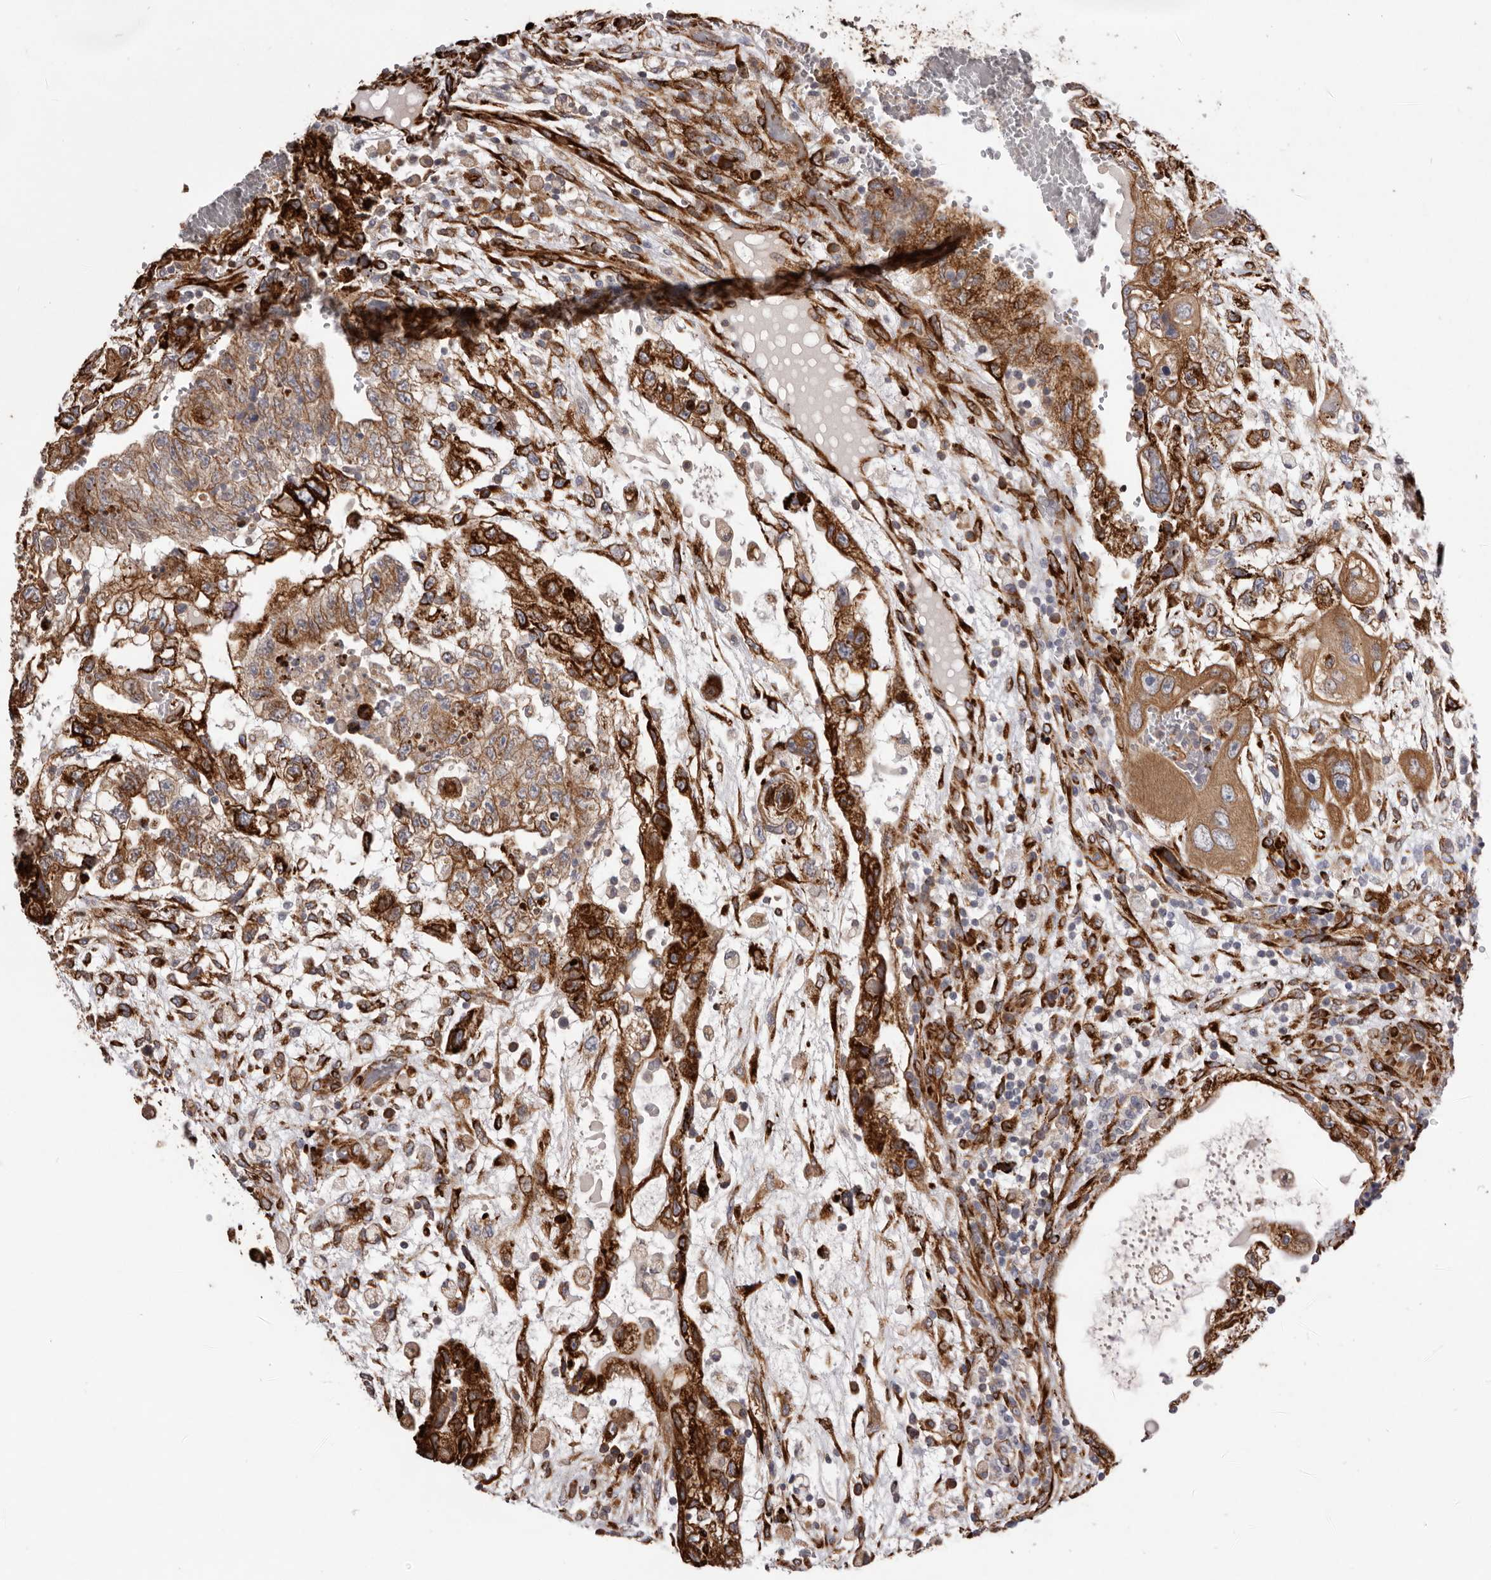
{"staining": {"intensity": "strong", "quantity": ">75%", "location": "cytoplasmic/membranous"}, "tissue": "testis cancer", "cell_type": "Tumor cells", "image_type": "cancer", "snomed": [{"axis": "morphology", "description": "Carcinoma, Embryonal, NOS"}, {"axis": "topography", "description": "Testis"}], "caption": "This micrograph demonstrates immunohistochemistry staining of human embryonal carcinoma (testis), with high strong cytoplasmic/membranous positivity in about >75% of tumor cells.", "gene": "WDTC1", "patient": {"sex": "male", "age": 36}}